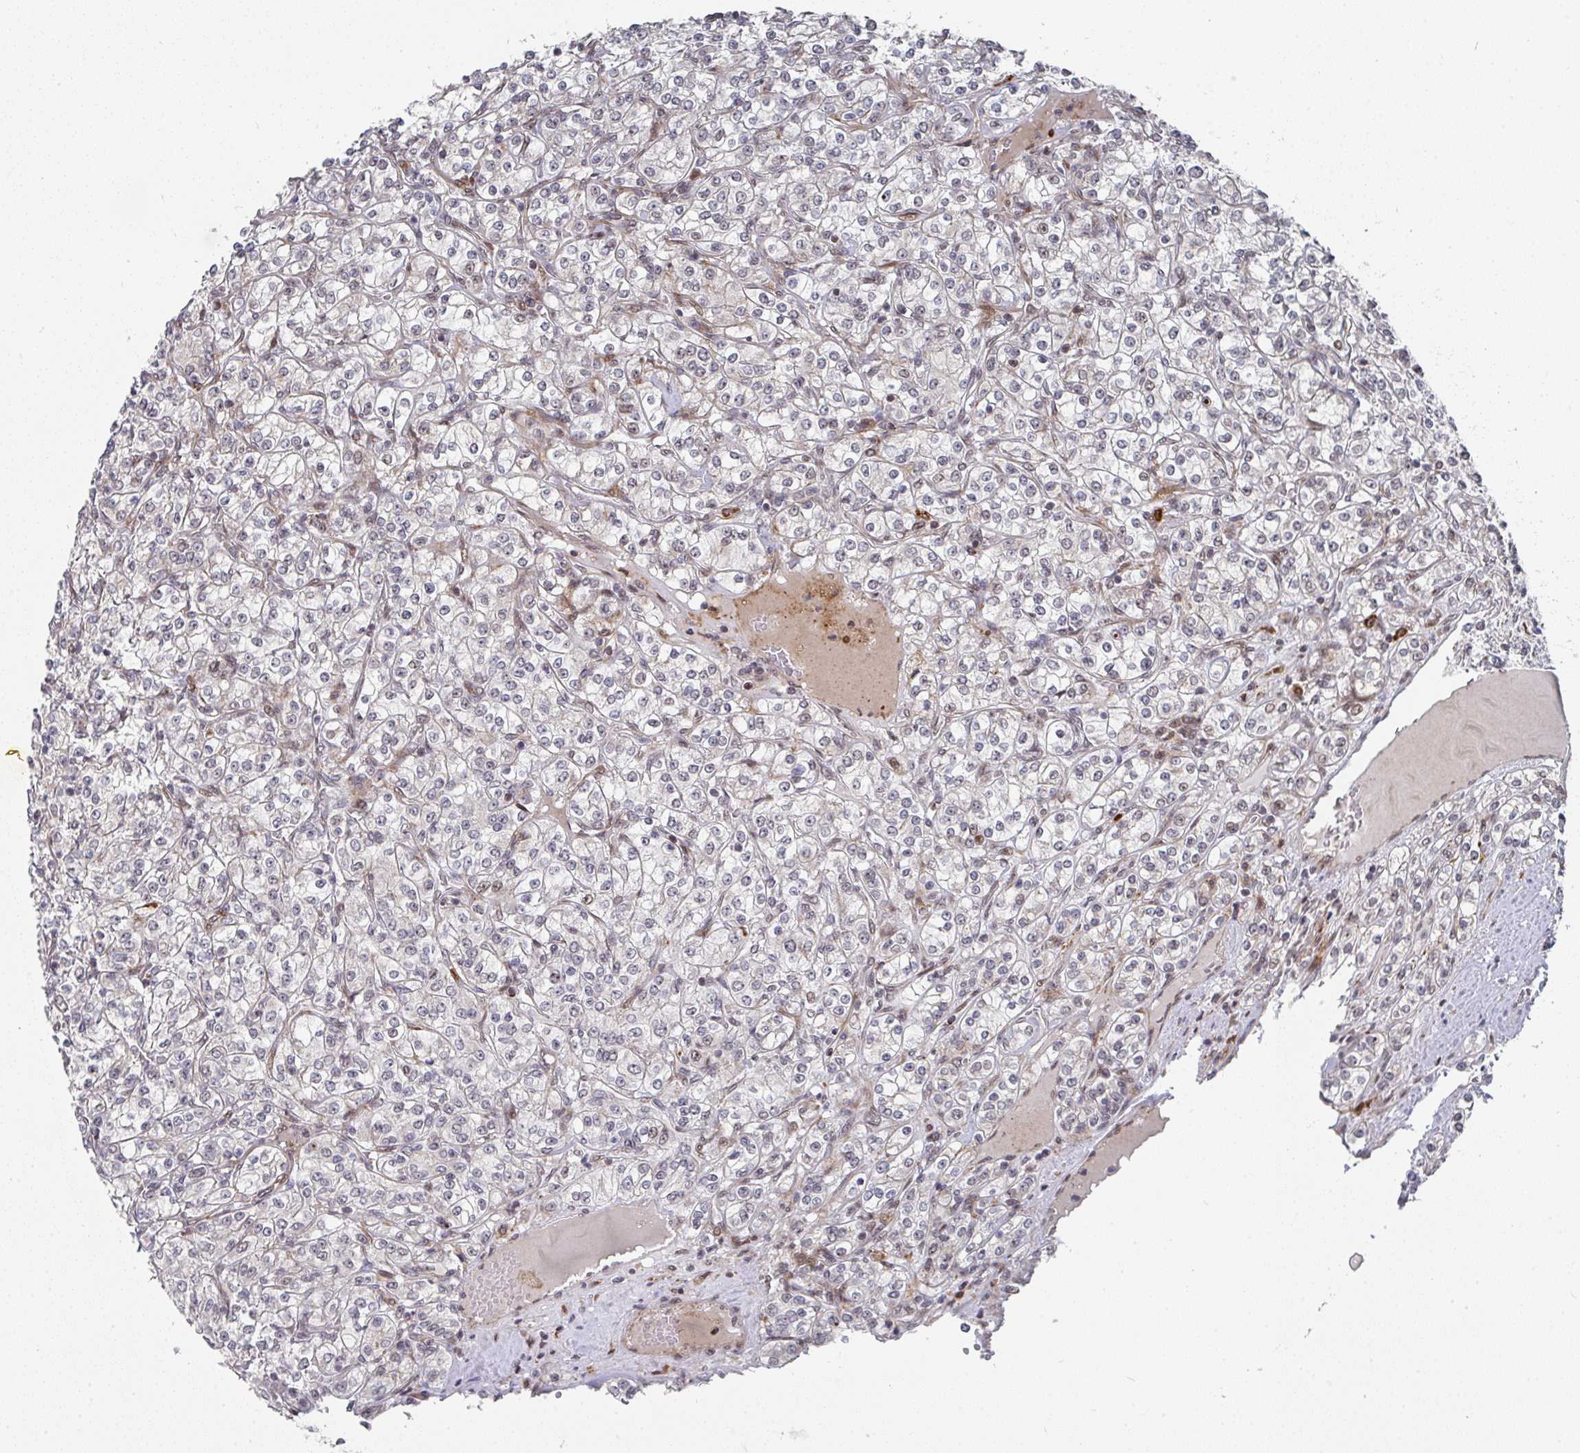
{"staining": {"intensity": "negative", "quantity": "none", "location": "none"}, "tissue": "renal cancer", "cell_type": "Tumor cells", "image_type": "cancer", "snomed": [{"axis": "morphology", "description": "Adenocarcinoma, NOS"}, {"axis": "topography", "description": "Kidney"}], "caption": "Renal cancer (adenocarcinoma) was stained to show a protein in brown. There is no significant staining in tumor cells. The staining was performed using DAB (3,3'-diaminobenzidine) to visualize the protein expression in brown, while the nuclei were stained in blue with hematoxylin (Magnification: 20x).", "gene": "RBBP5", "patient": {"sex": "male", "age": 77}}